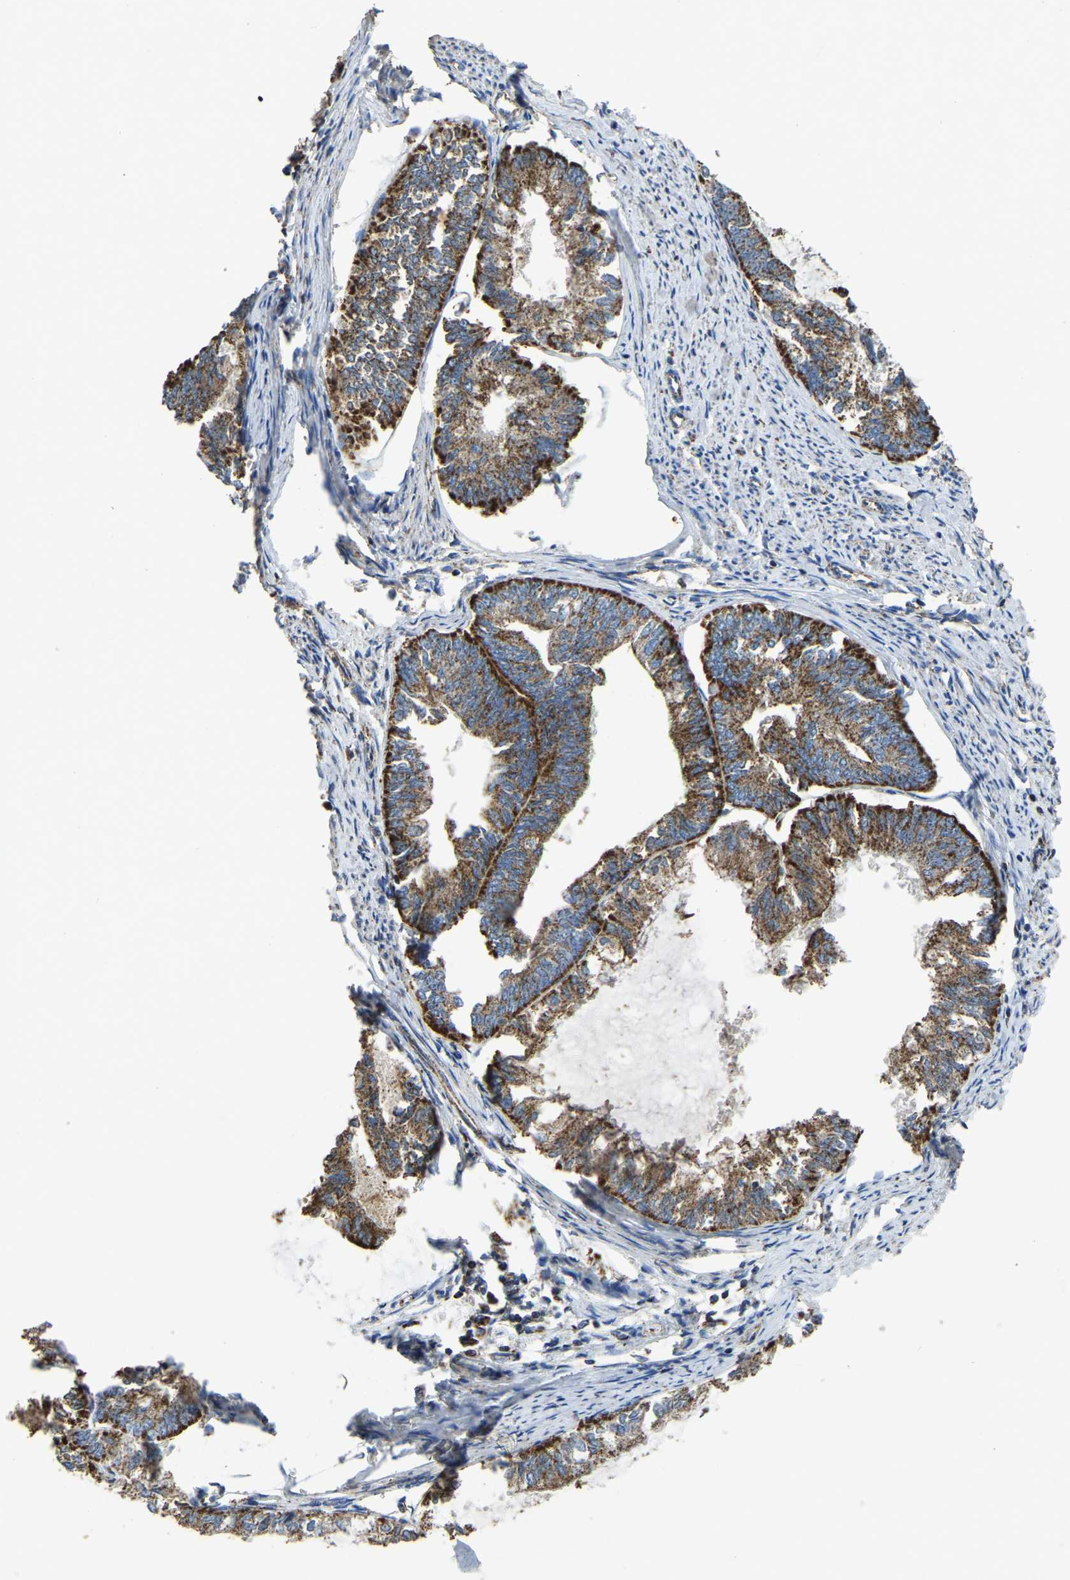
{"staining": {"intensity": "strong", "quantity": ">75%", "location": "cytoplasmic/membranous"}, "tissue": "endometrial cancer", "cell_type": "Tumor cells", "image_type": "cancer", "snomed": [{"axis": "morphology", "description": "Adenocarcinoma, NOS"}, {"axis": "topography", "description": "Endometrium"}], "caption": "Protein expression analysis of human endometrial adenocarcinoma reveals strong cytoplasmic/membranous expression in about >75% of tumor cells.", "gene": "ETFA", "patient": {"sex": "female", "age": 86}}